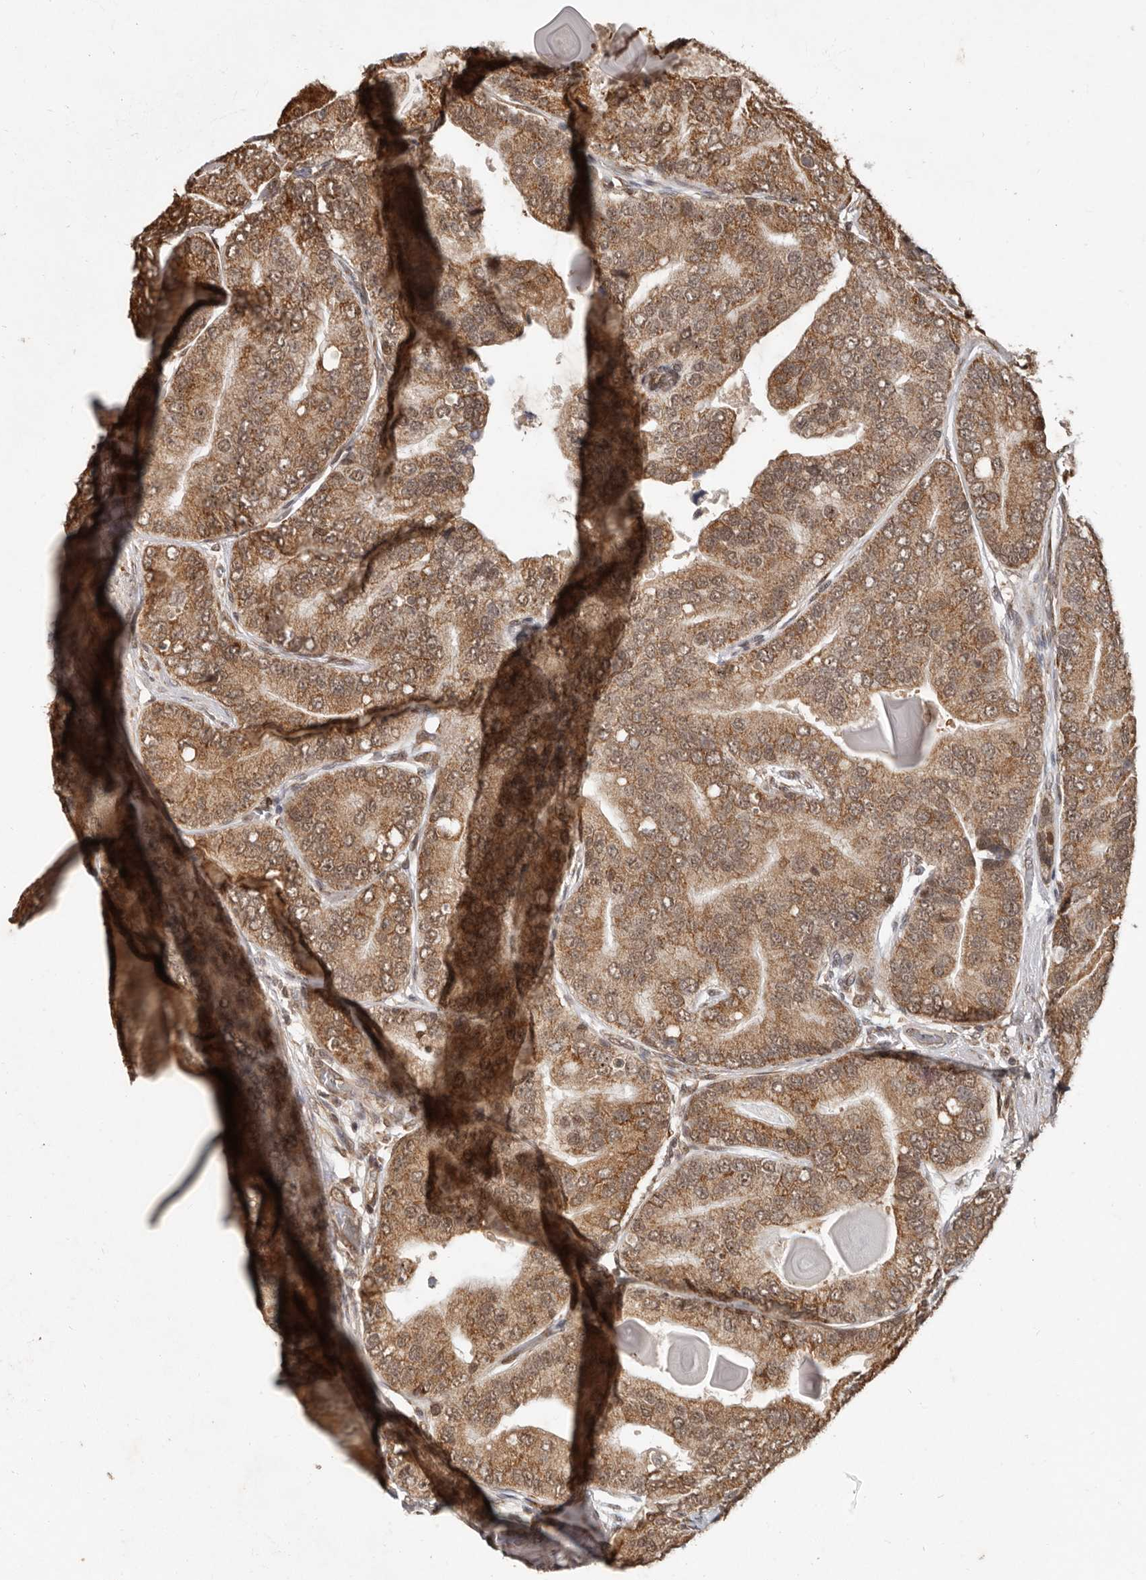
{"staining": {"intensity": "moderate", "quantity": ">75%", "location": "cytoplasmic/membranous,nuclear"}, "tissue": "prostate cancer", "cell_type": "Tumor cells", "image_type": "cancer", "snomed": [{"axis": "morphology", "description": "Adenocarcinoma, High grade"}, {"axis": "topography", "description": "Prostate"}], "caption": "IHC (DAB) staining of prostate cancer displays moderate cytoplasmic/membranous and nuclear protein positivity in about >75% of tumor cells.", "gene": "LRGUK", "patient": {"sex": "male", "age": 70}}